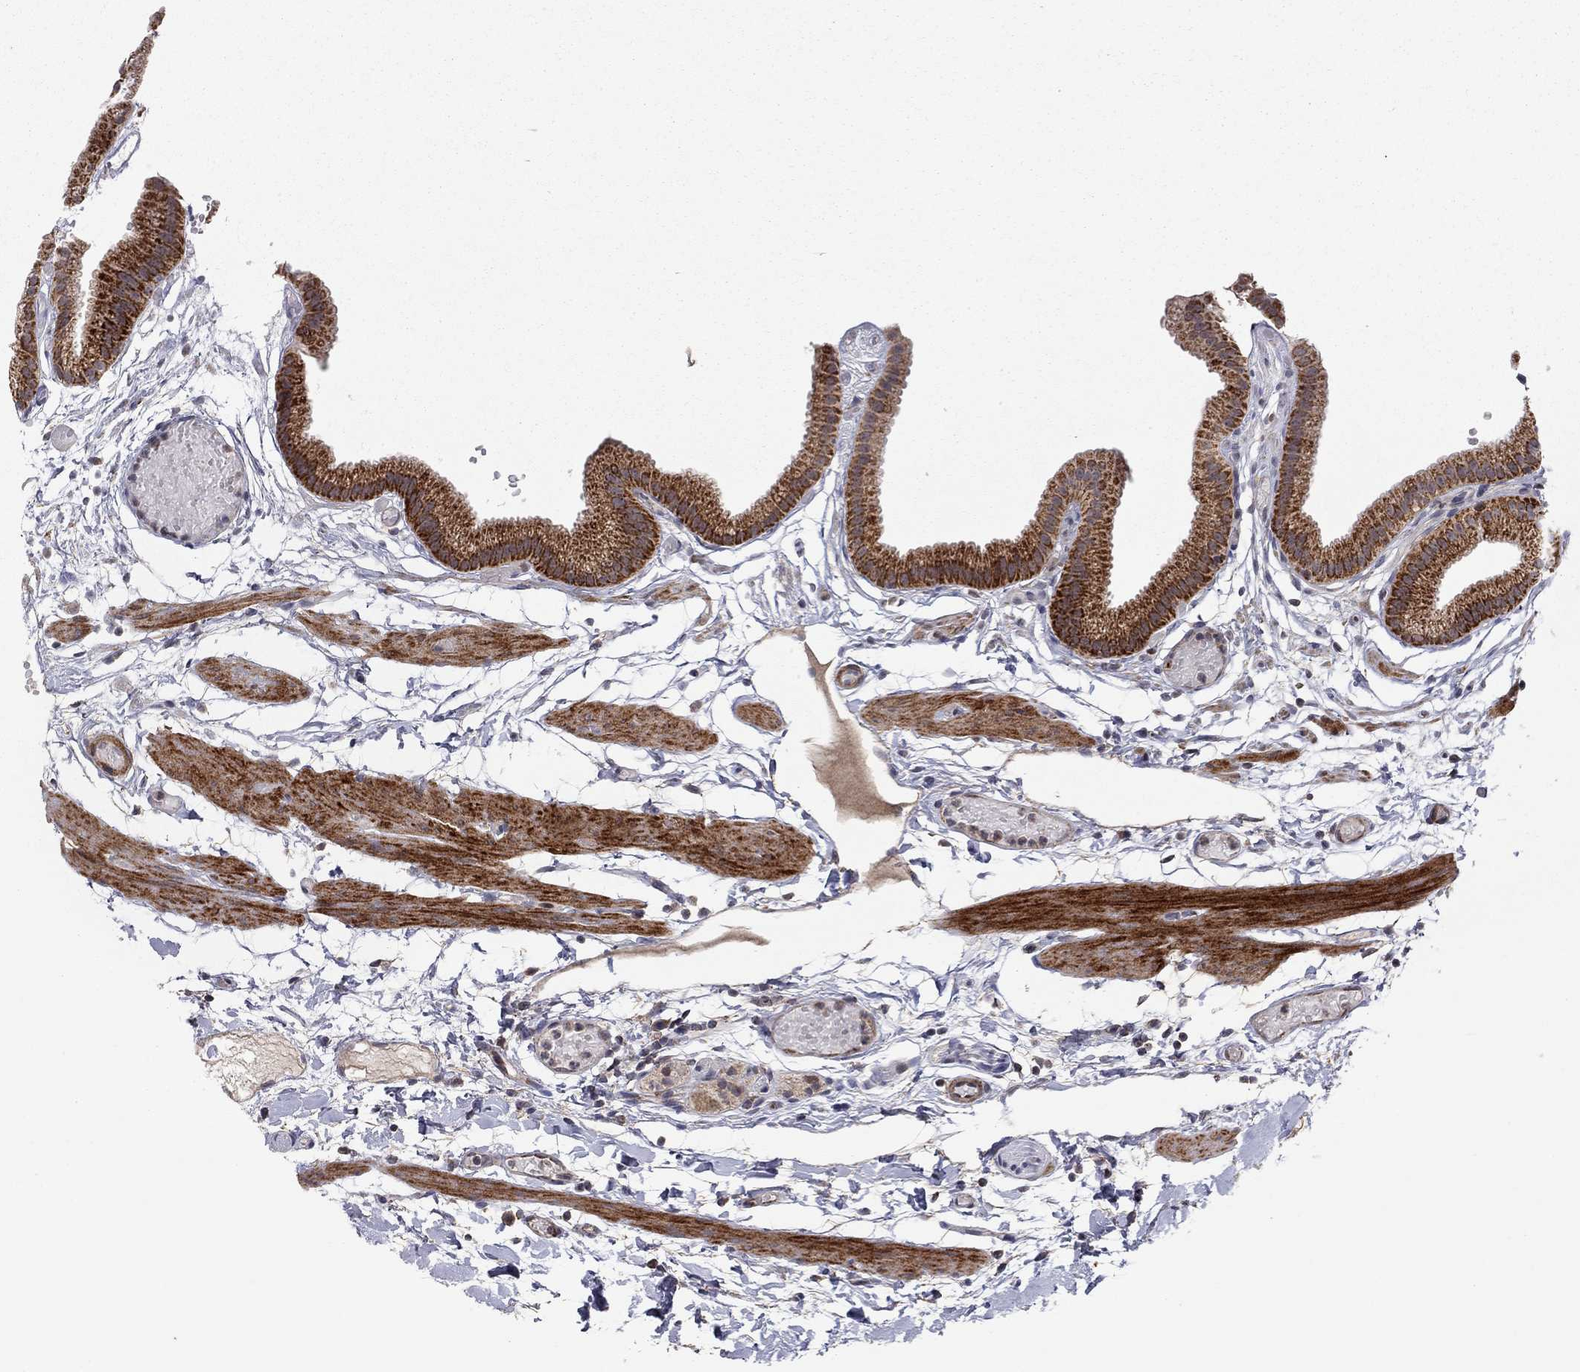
{"staining": {"intensity": "strong", "quantity": ">75%", "location": "cytoplasmic/membranous"}, "tissue": "gallbladder", "cell_type": "Glandular cells", "image_type": "normal", "snomed": [{"axis": "morphology", "description": "Normal tissue, NOS"}, {"axis": "topography", "description": "Gallbladder"}], "caption": "A brown stain shows strong cytoplasmic/membranous staining of a protein in glandular cells of normal gallbladder.", "gene": "IDS", "patient": {"sex": "female", "age": 45}}